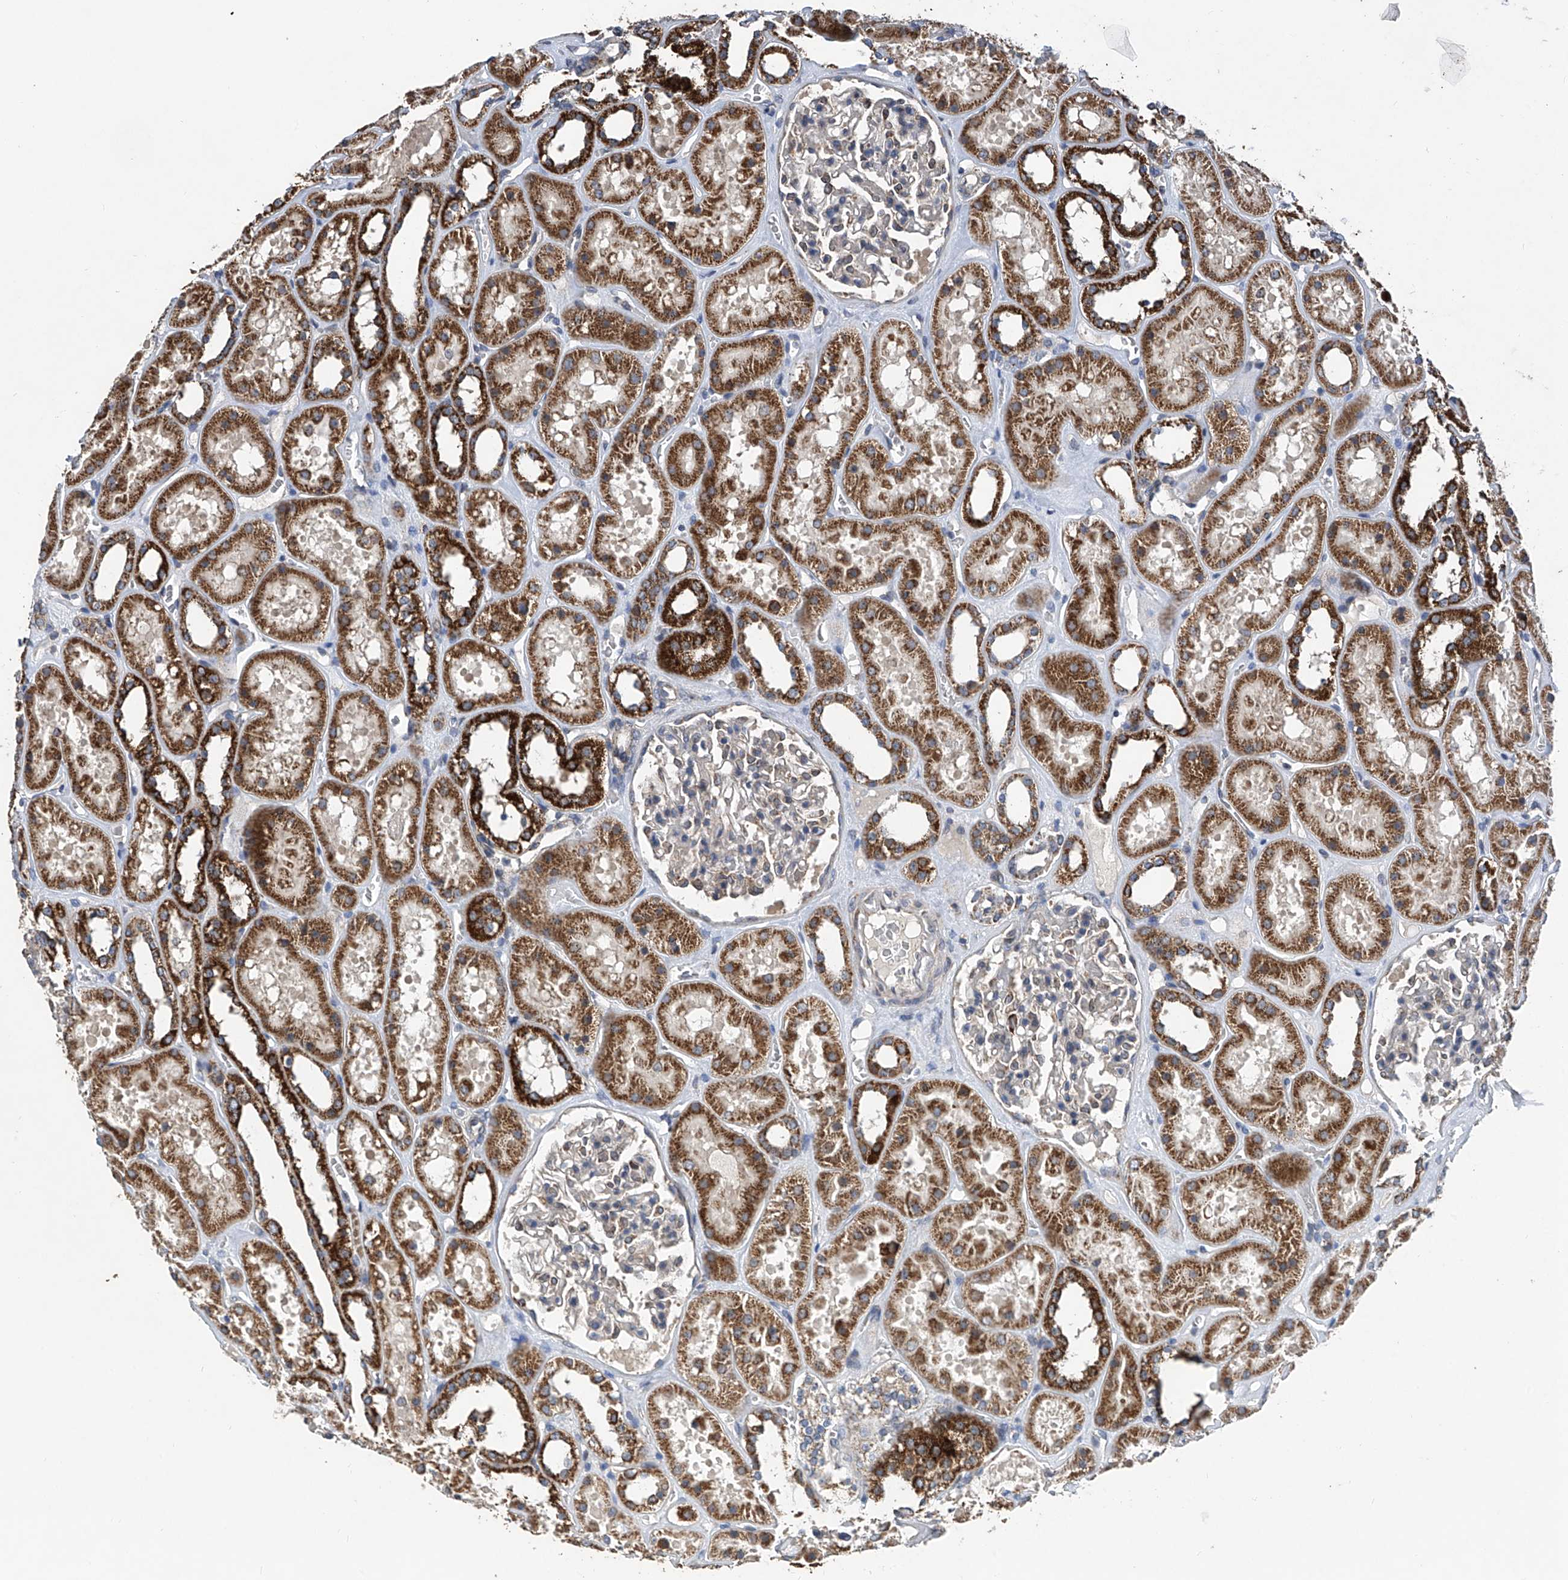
{"staining": {"intensity": "moderate", "quantity": "<25%", "location": "cytoplasmic/membranous"}, "tissue": "kidney", "cell_type": "Cells in glomeruli", "image_type": "normal", "snomed": [{"axis": "morphology", "description": "Normal tissue, NOS"}, {"axis": "topography", "description": "Kidney"}], "caption": "Unremarkable kidney exhibits moderate cytoplasmic/membranous expression in about <25% of cells in glomeruli, visualized by immunohistochemistry.", "gene": "BCKDHB", "patient": {"sex": "female", "age": 41}}